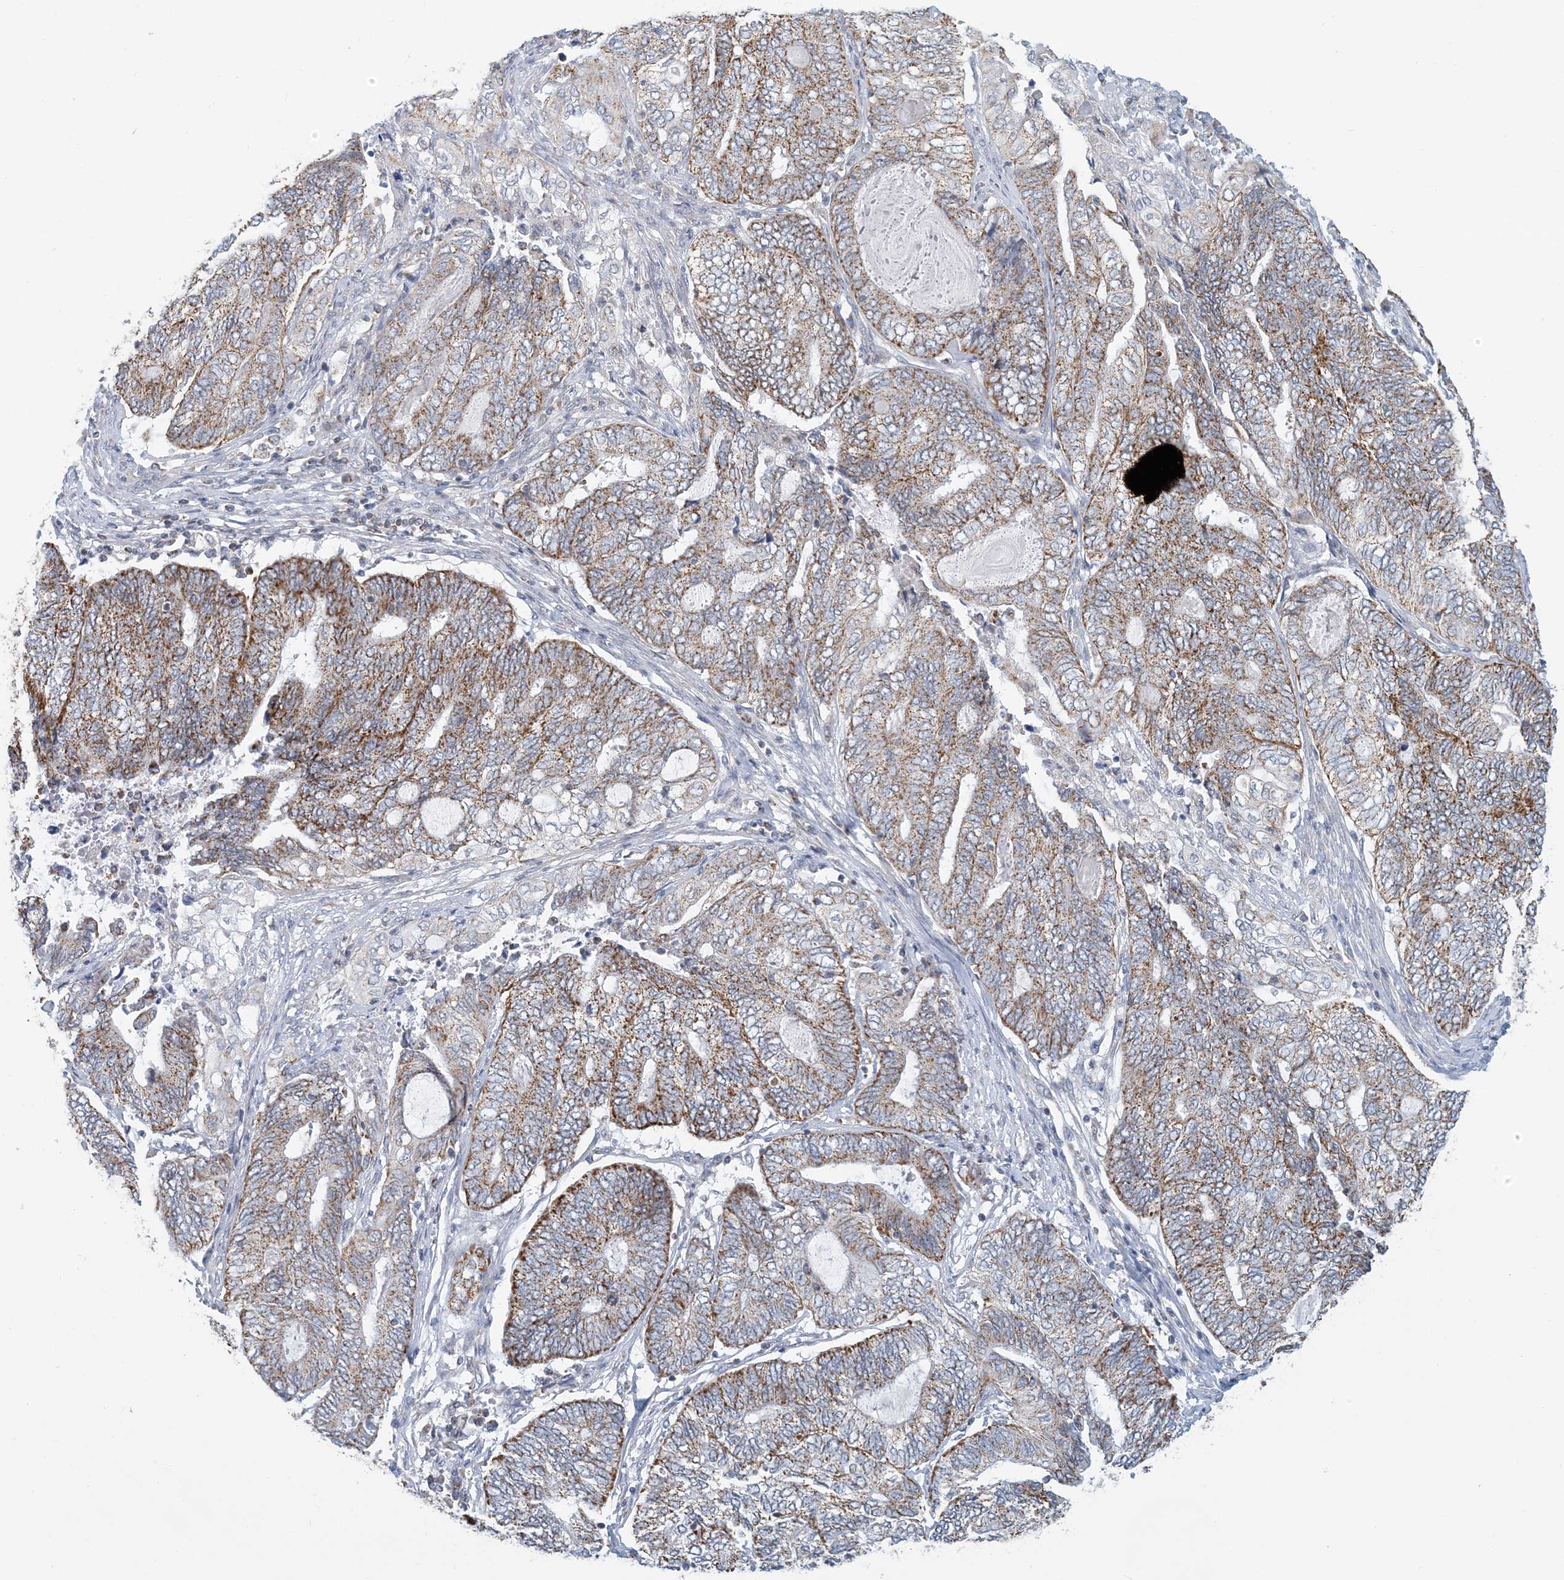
{"staining": {"intensity": "moderate", "quantity": ">75%", "location": "cytoplasmic/membranous"}, "tissue": "endometrial cancer", "cell_type": "Tumor cells", "image_type": "cancer", "snomed": [{"axis": "morphology", "description": "Adenocarcinoma, NOS"}, {"axis": "topography", "description": "Uterus"}, {"axis": "topography", "description": "Endometrium"}], "caption": "Endometrial adenocarcinoma stained for a protein demonstrates moderate cytoplasmic/membranous positivity in tumor cells.", "gene": "BDH1", "patient": {"sex": "female", "age": 70}}